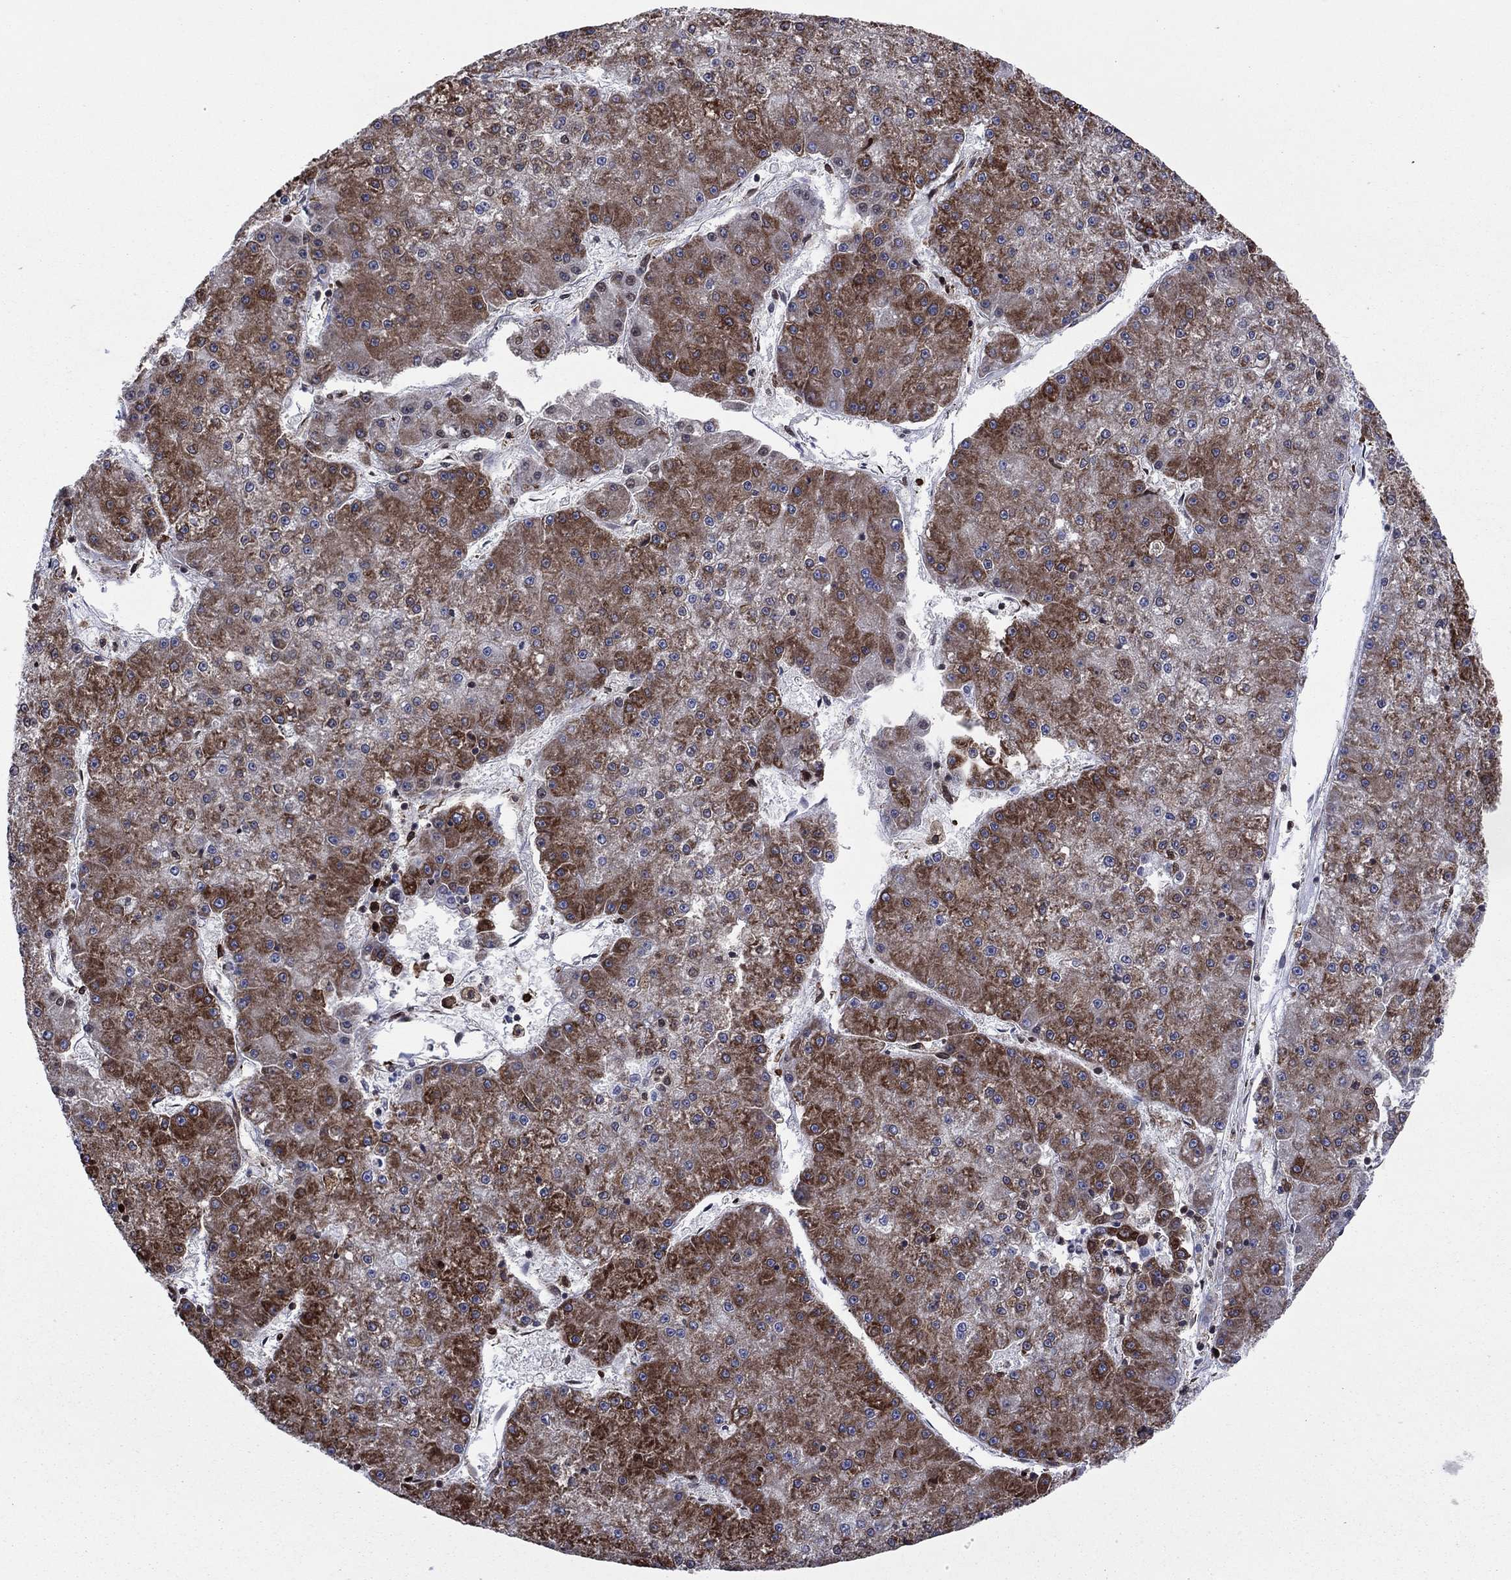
{"staining": {"intensity": "strong", "quantity": "25%-75%", "location": "cytoplasmic/membranous"}, "tissue": "liver cancer", "cell_type": "Tumor cells", "image_type": "cancer", "snomed": [{"axis": "morphology", "description": "Carcinoma, Hepatocellular, NOS"}, {"axis": "topography", "description": "Liver"}], "caption": "IHC micrograph of neoplastic tissue: liver cancer stained using IHC shows high levels of strong protein expression localized specifically in the cytoplasmic/membranous of tumor cells, appearing as a cytoplasmic/membranous brown color.", "gene": "YBX1", "patient": {"sex": "male", "age": 73}}